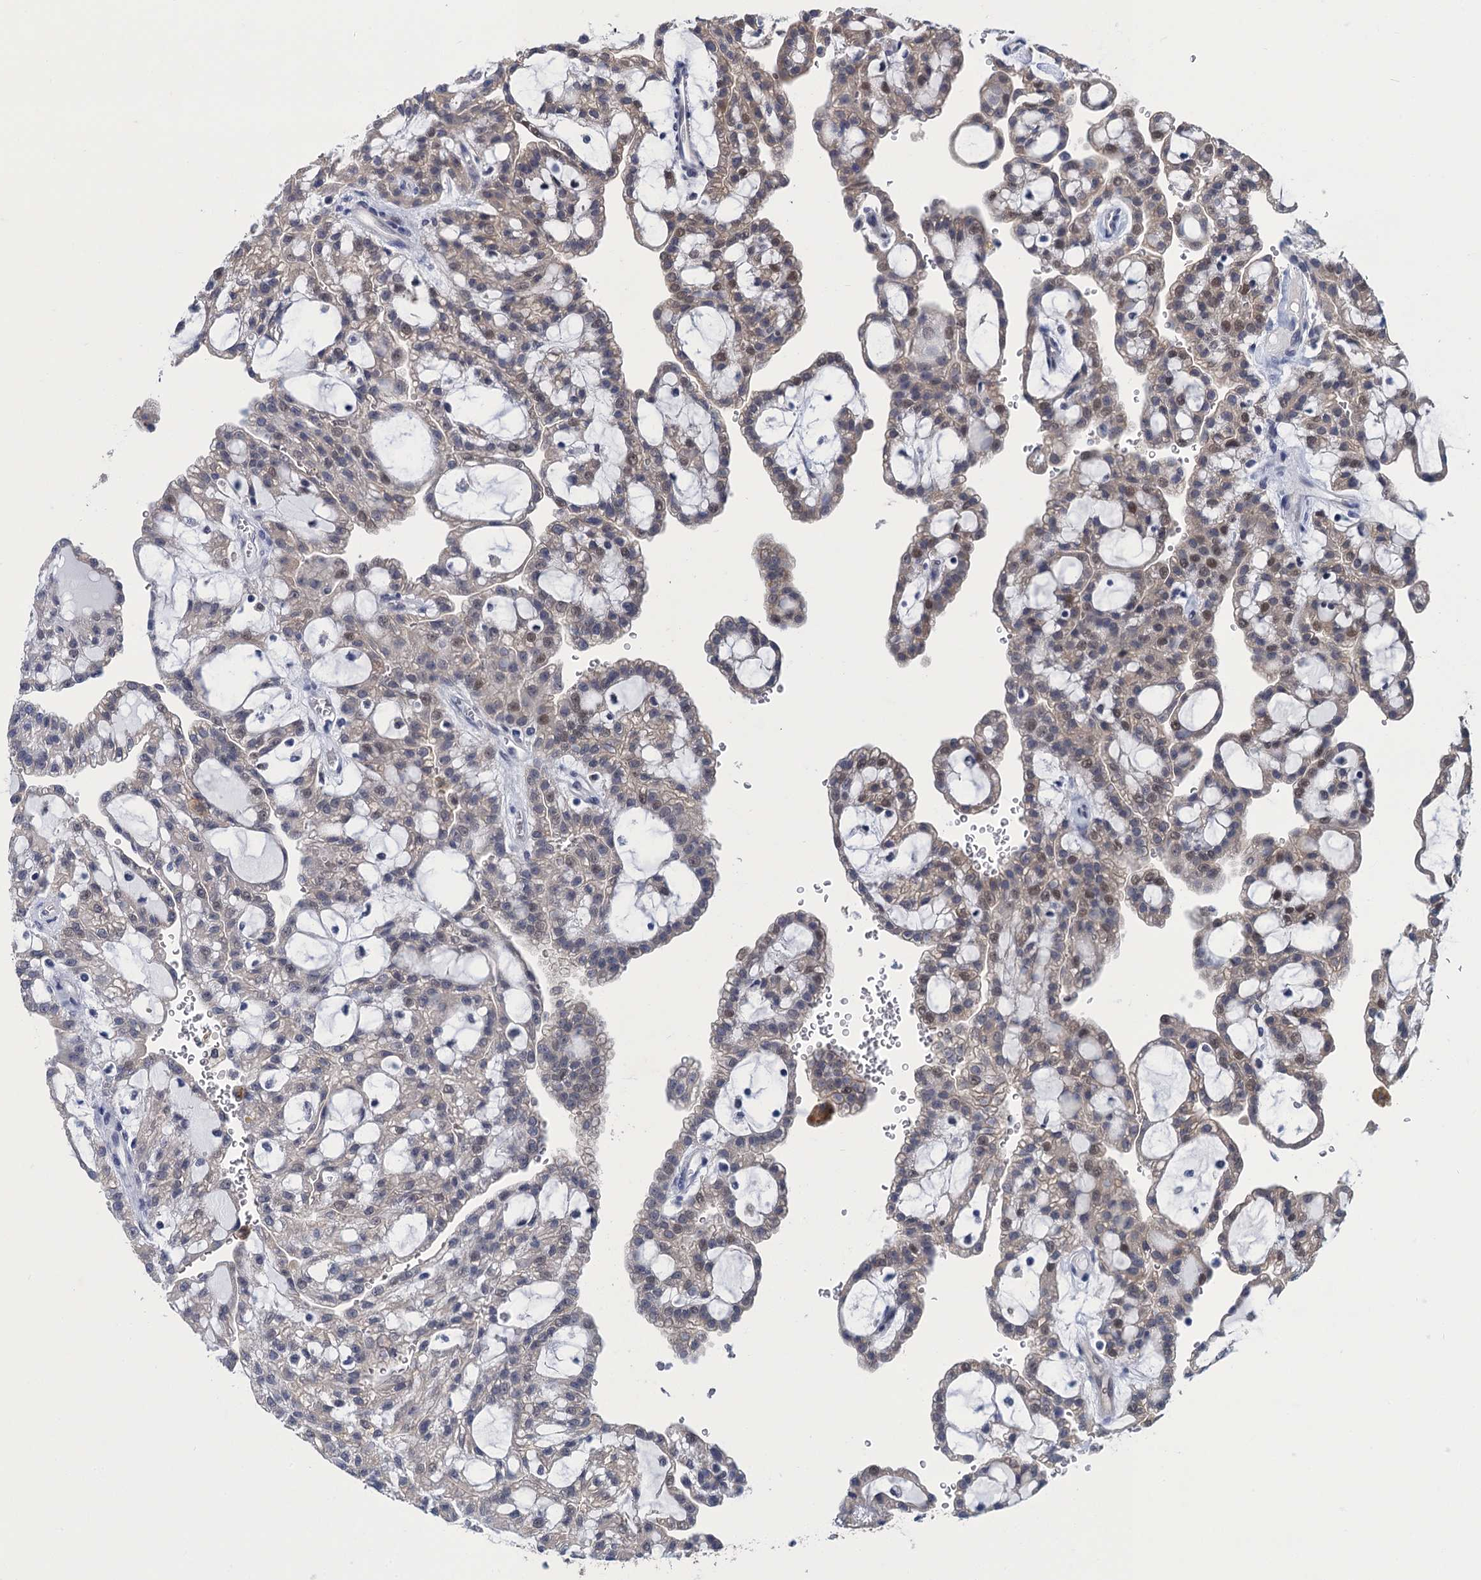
{"staining": {"intensity": "weak", "quantity": "25%-75%", "location": "cytoplasmic/membranous,nuclear"}, "tissue": "renal cancer", "cell_type": "Tumor cells", "image_type": "cancer", "snomed": [{"axis": "morphology", "description": "Adenocarcinoma, NOS"}, {"axis": "topography", "description": "Kidney"}], "caption": "A low amount of weak cytoplasmic/membranous and nuclear staining is seen in approximately 25%-75% of tumor cells in renal adenocarcinoma tissue. Using DAB (3,3'-diaminobenzidine) (brown) and hematoxylin (blue) stains, captured at high magnification using brightfield microscopy.", "gene": "GINS3", "patient": {"sex": "male", "age": 63}}